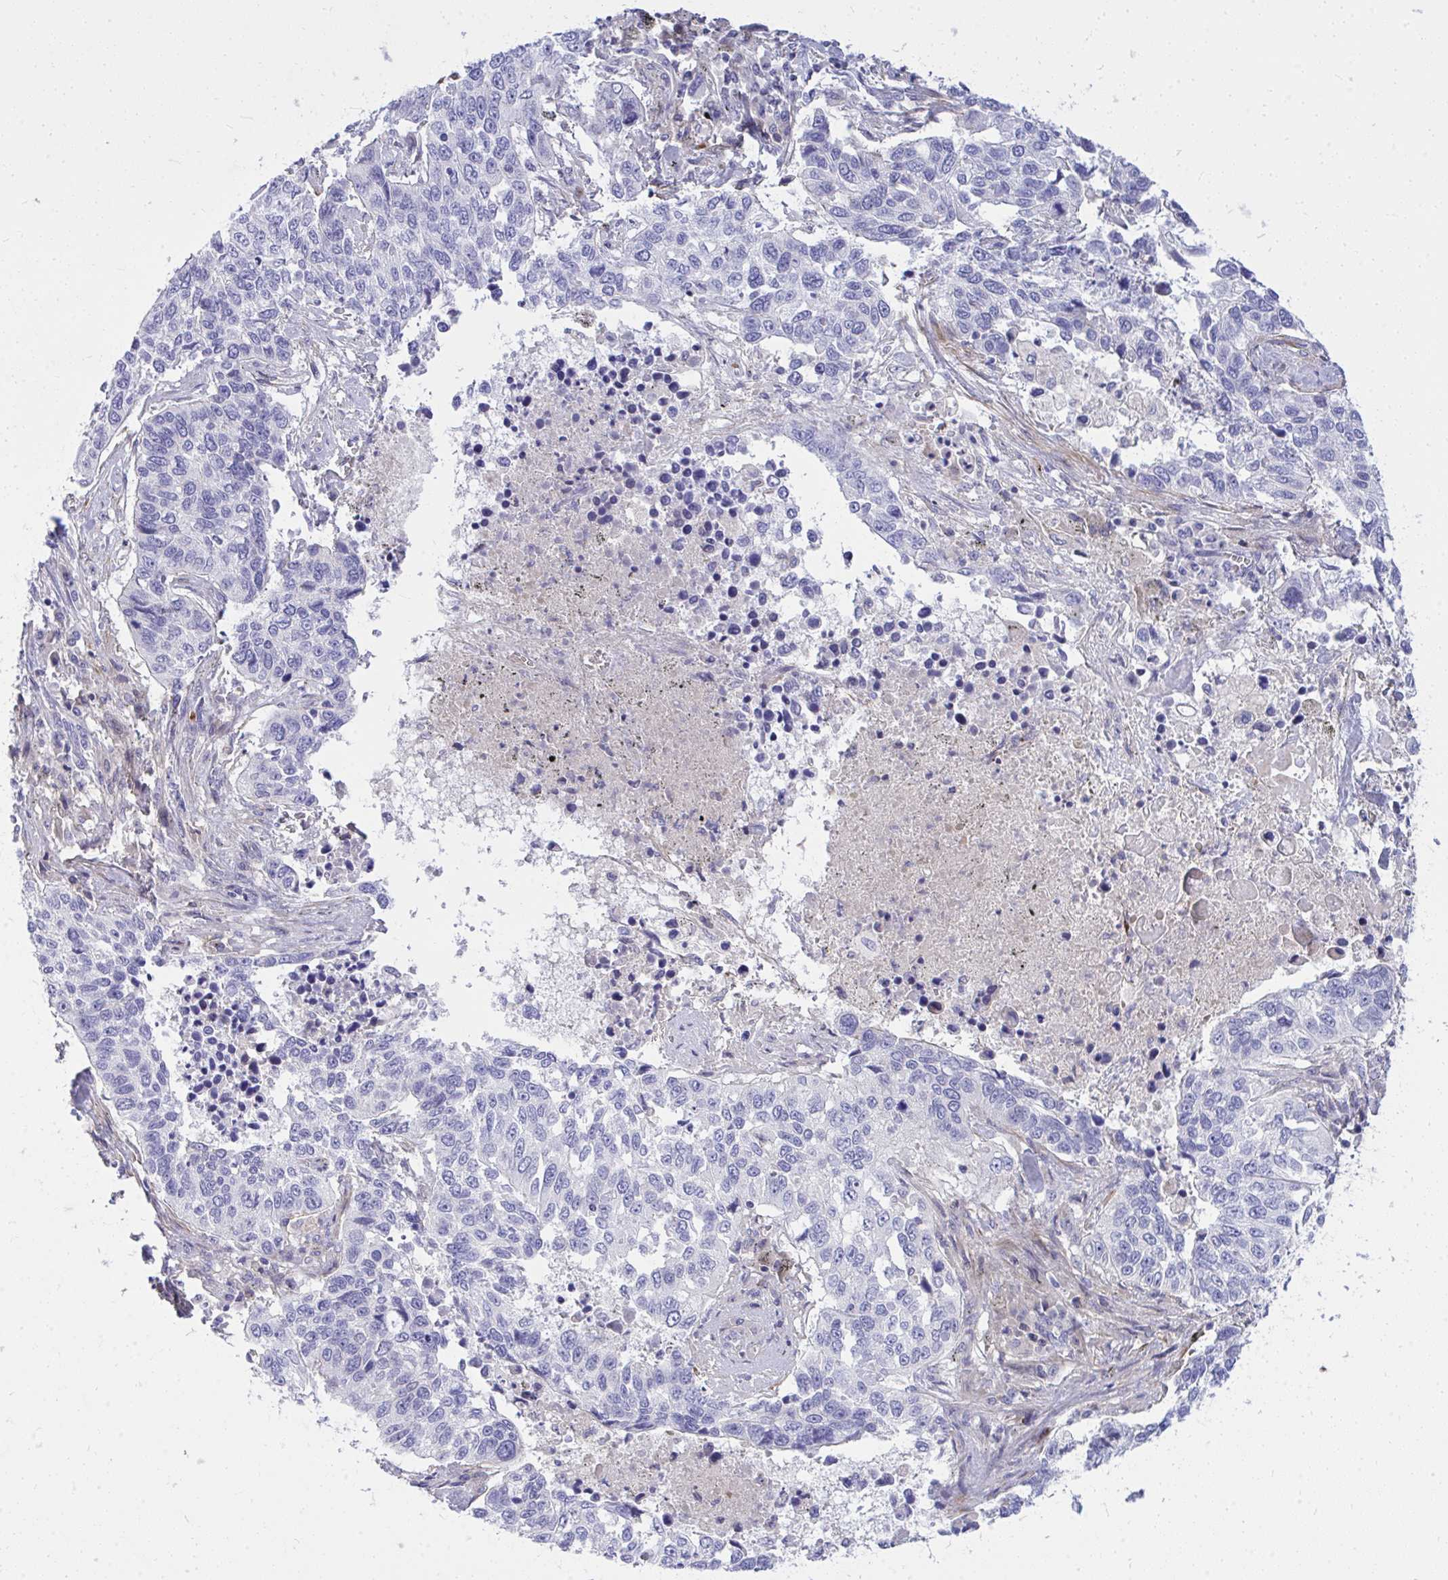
{"staining": {"intensity": "negative", "quantity": "none", "location": "none"}, "tissue": "lung cancer", "cell_type": "Tumor cells", "image_type": "cancer", "snomed": [{"axis": "morphology", "description": "Squamous cell carcinoma, NOS"}, {"axis": "topography", "description": "Lung"}], "caption": "Tumor cells are negative for brown protein staining in lung squamous cell carcinoma. (Brightfield microscopy of DAB (3,3'-diaminobenzidine) immunohistochemistry at high magnification).", "gene": "TP53I11", "patient": {"sex": "male", "age": 62}}